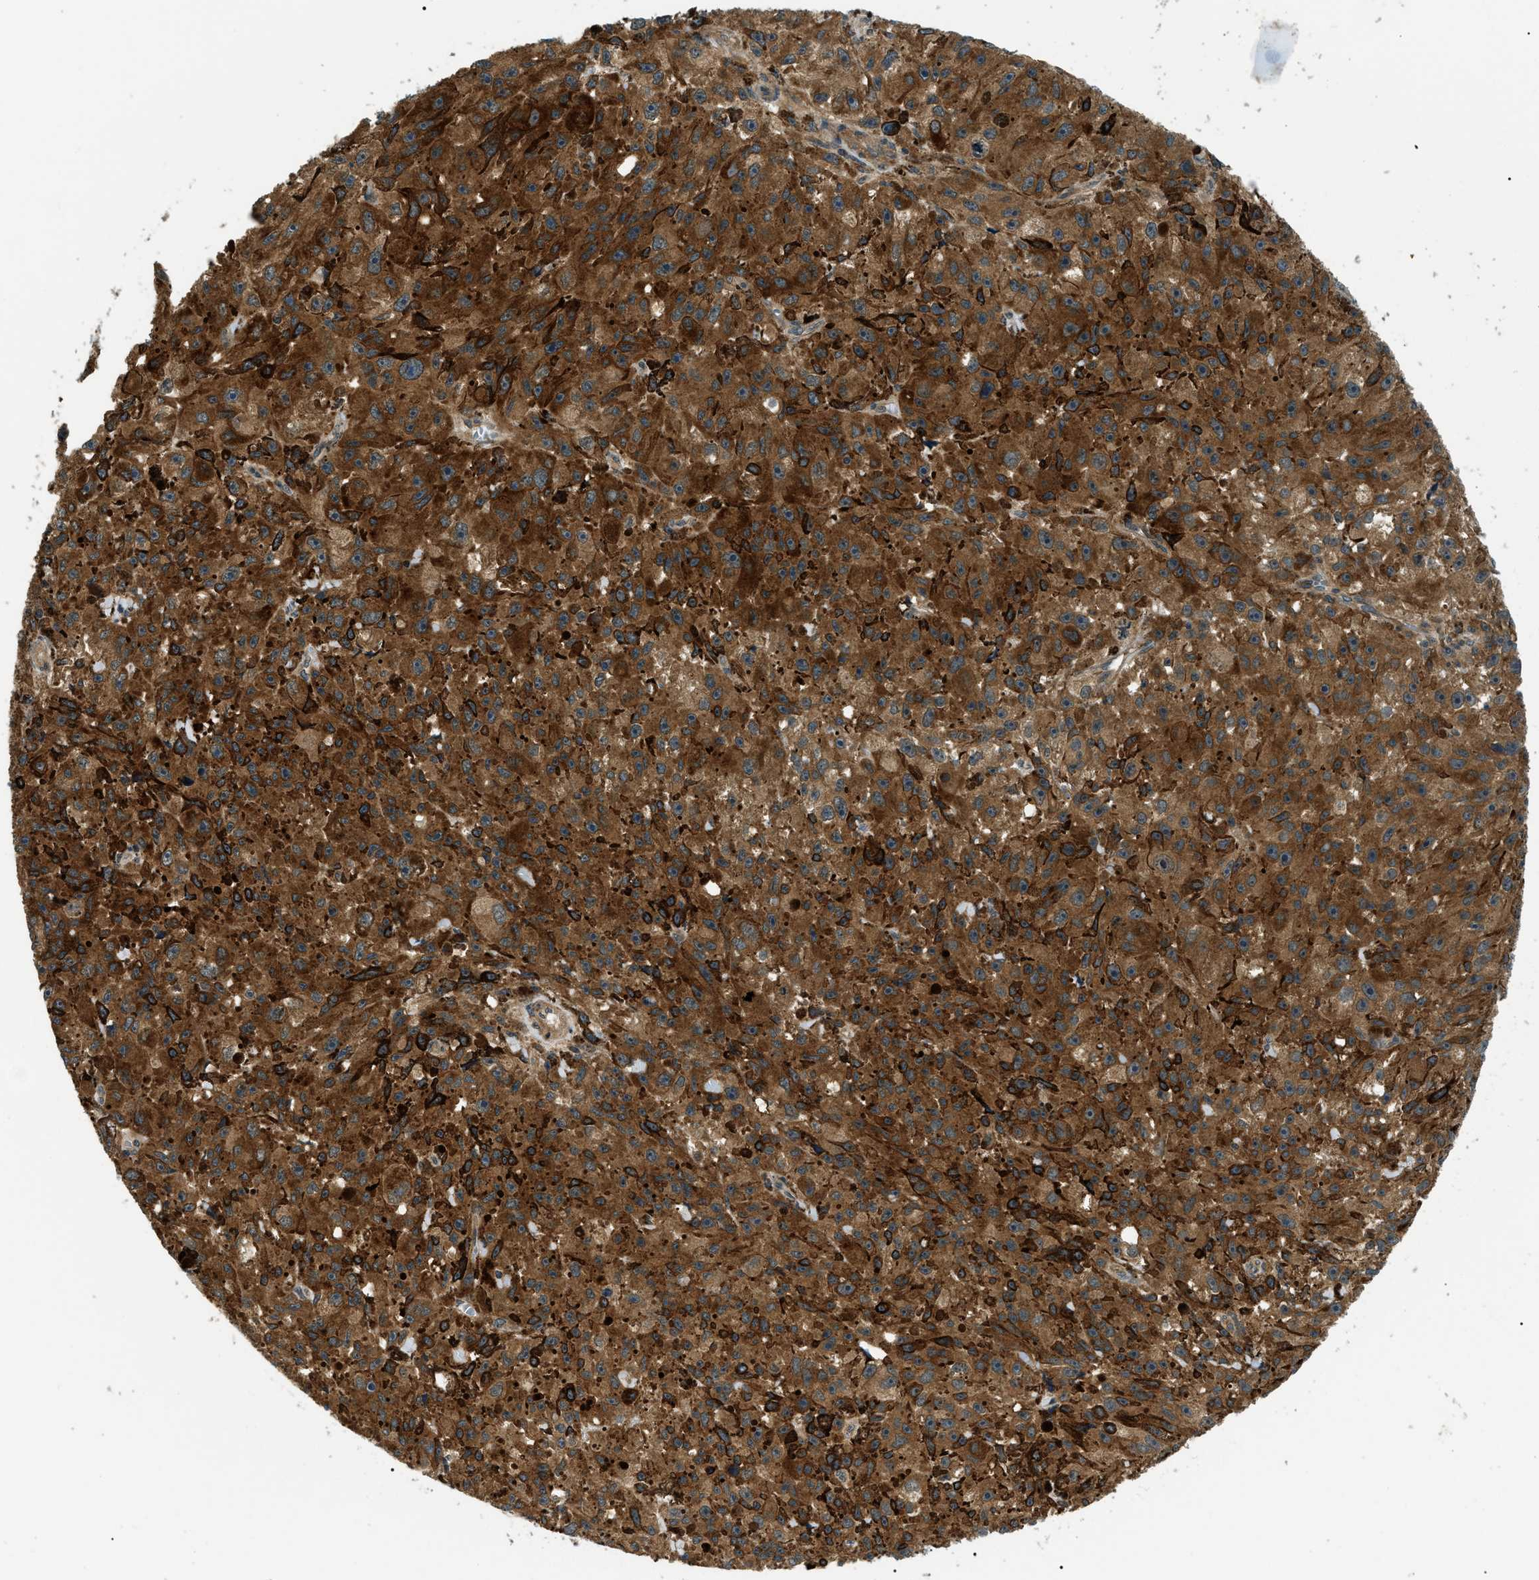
{"staining": {"intensity": "moderate", "quantity": ">75%", "location": "cytoplasmic/membranous"}, "tissue": "melanoma", "cell_type": "Tumor cells", "image_type": "cancer", "snomed": [{"axis": "morphology", "description": "Malignant melanoma, NOS"}, {"axis": "topography", "description": "Skin"}], "caption": "This histopathology image demonstrates immunohistochemistry staining of human malignant melanoma, with medium moderate cytoplasmic/membranous positivity in about >75% of tumor cells.", "gene": "ATP6AP1", "patient": {"sex": "female", "age": 104}}